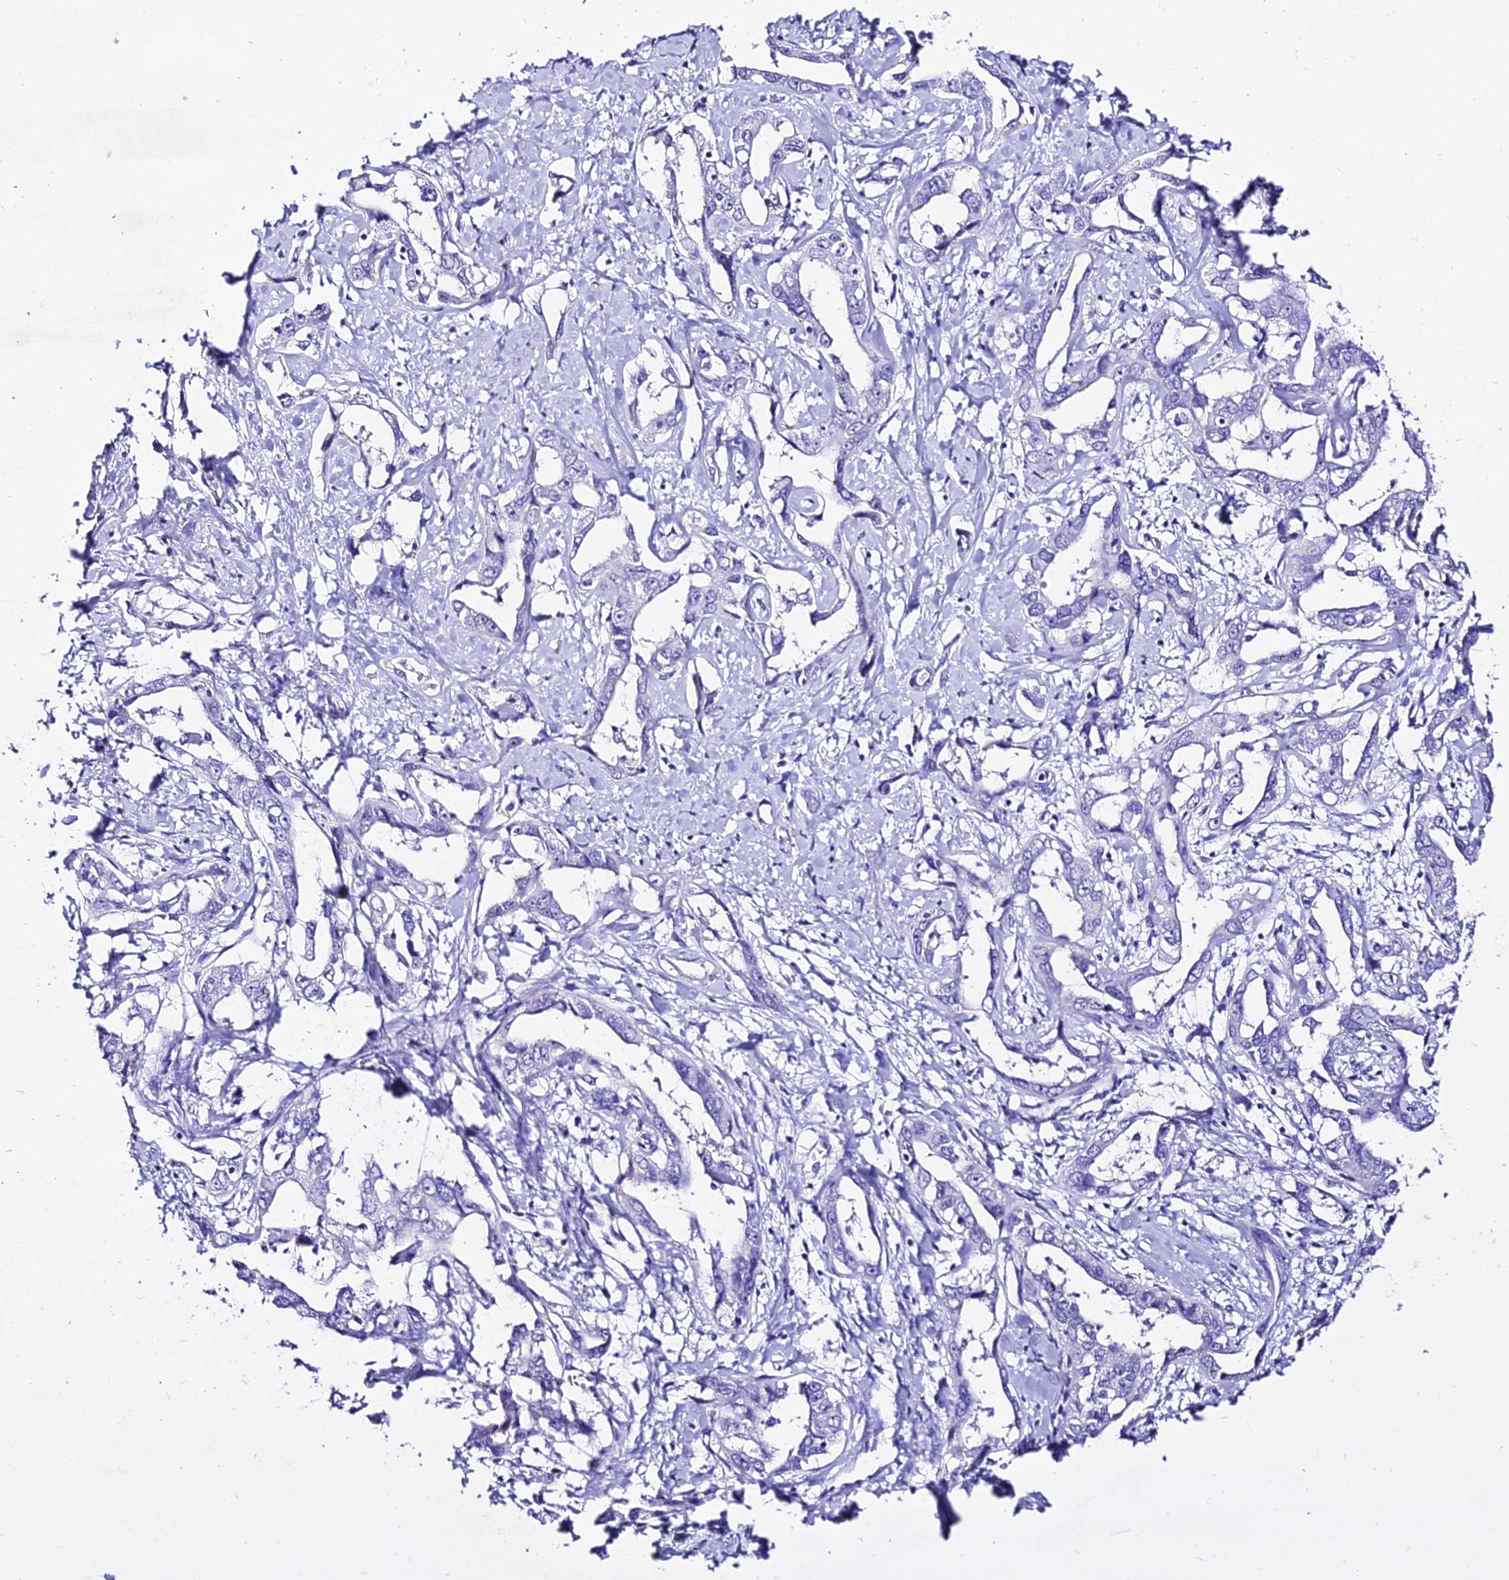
{"staining": {"intensity": "negative", "quantity": "none", "location": "none"}, "tissue": "liver cancer", "cell_type": "Tumor cells", "image_type": "cancer", "snomed": [{"axis": "morphology", "description": "Cholangiocarcinoma"}, {"axis": "topography", "description": "Liver"}], "caption": "This photomicrograph is of liver cancer (cholangiocarcinoma) stained with immunohistochemistry (IHC) to label a protein in brown with the nuclei are counter-stained blue. There is no expression in tumor cells.", "gene": "DEFB106A", "patient": {"sex": "male", "age": 59}}